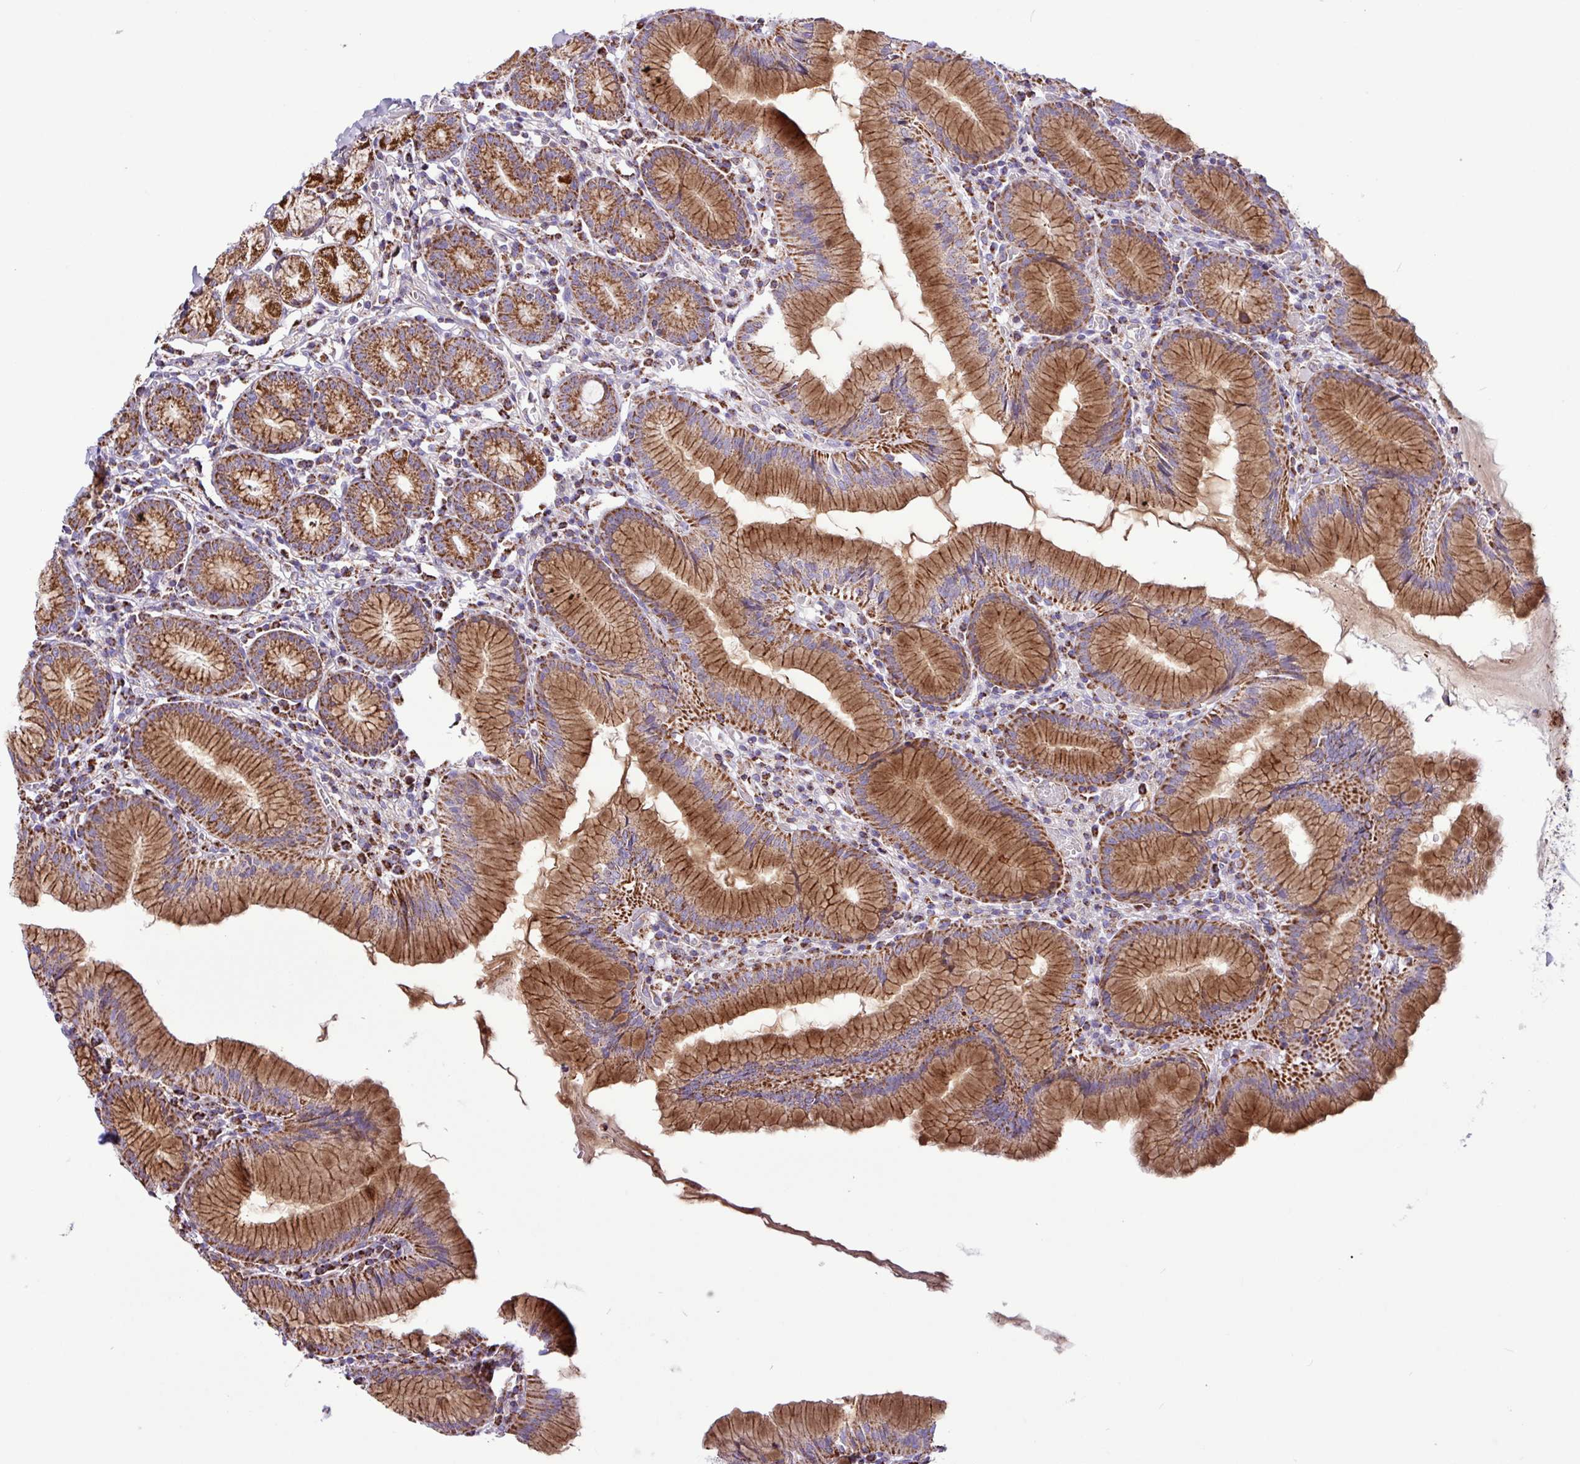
{"staining": {"intensity": "strong", "quantity": ">75%", "location": "cytoplasmic/membranous"}, "tissue": "stomach", "cell_type": "Glandular cells", "image_type": "normal", "snomed": [{"axis": "morphology", "description": "Normal tissue, NOS"}, {"axis": "topography", "description": "Stomach"}], "caption": "Glandular cells show high levels of strong cytoplasmic/membranous expression in approximately >75% of cells in normal stomach. (DAB = brown stain, brightfield microscopy at high magnification).", "gene": "RTL3", "patient": {"sex": "male", "age": 55}}